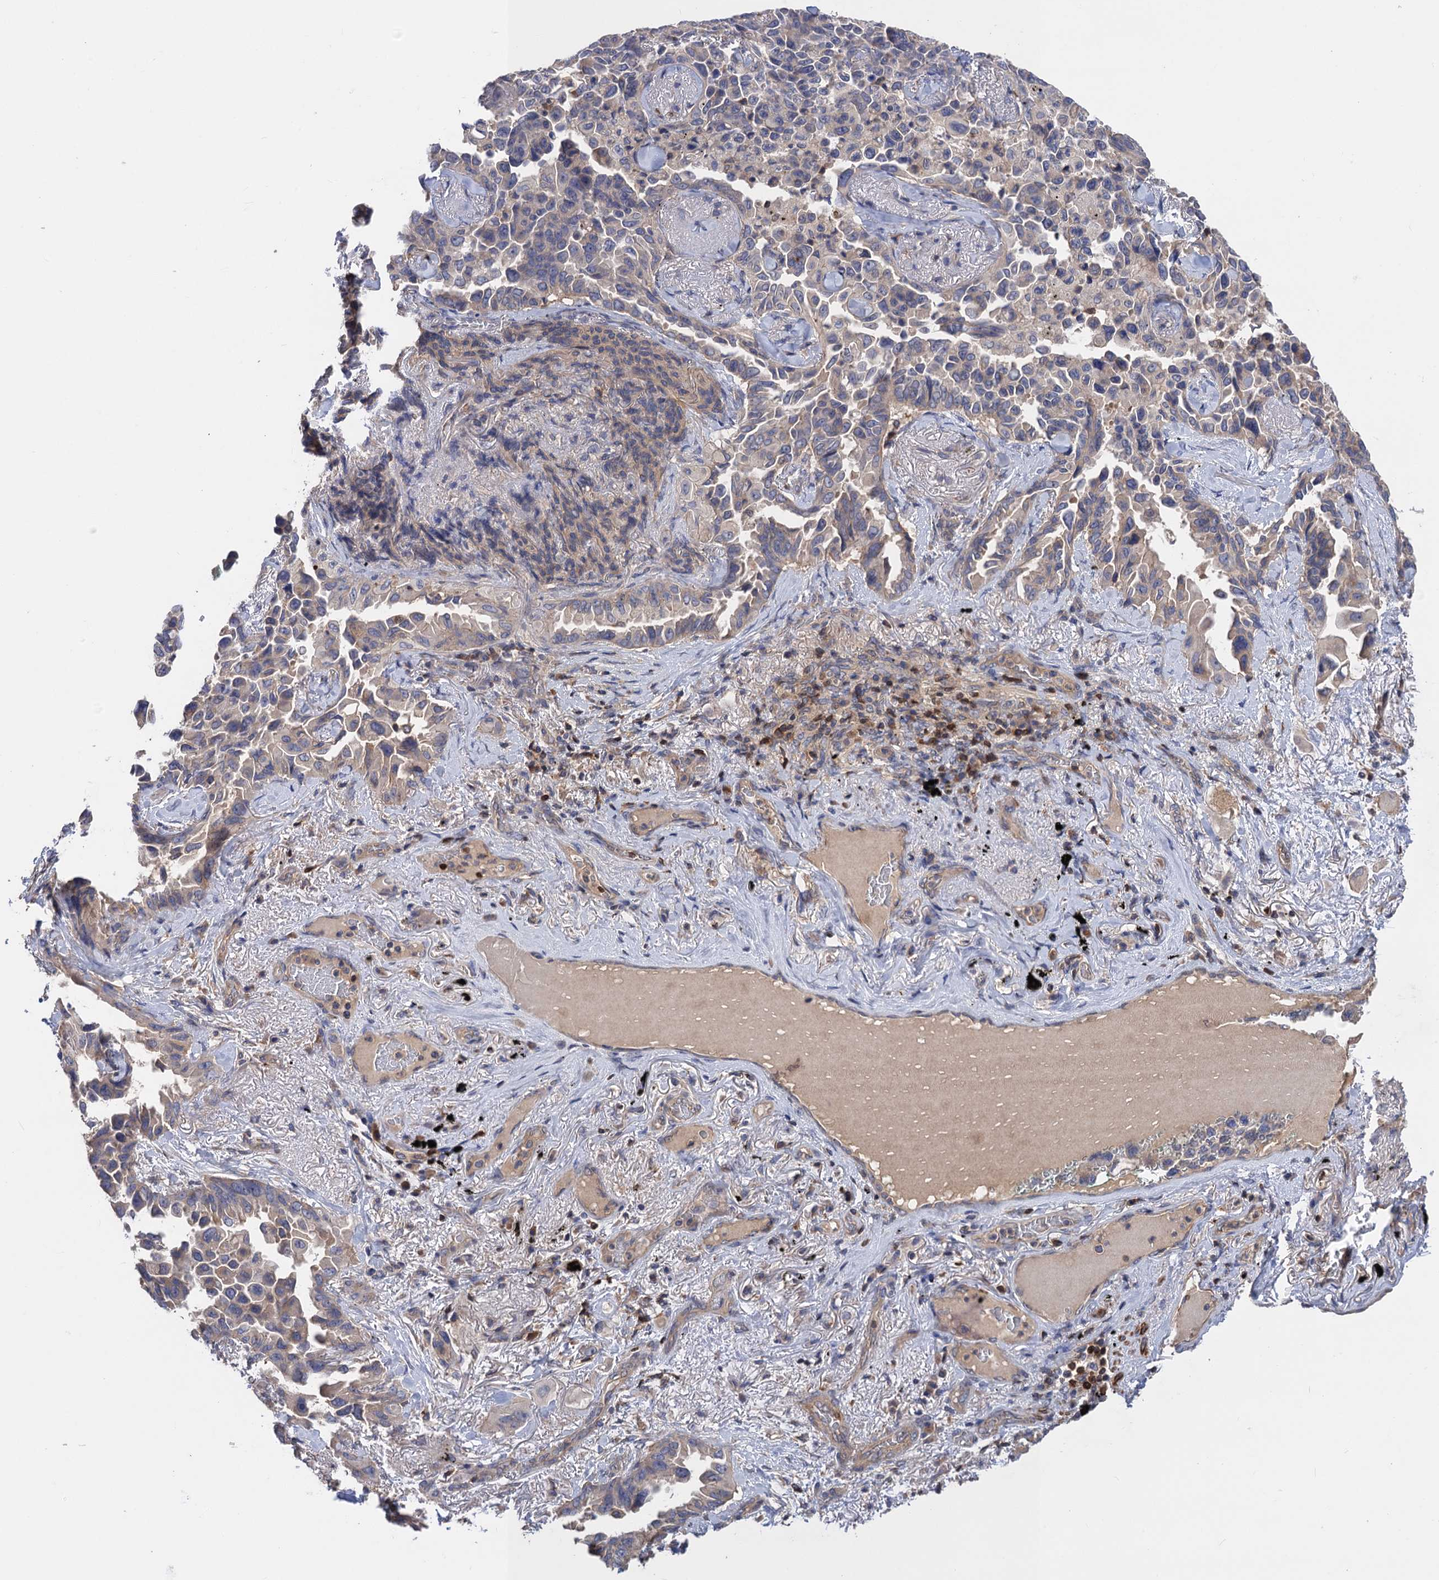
{"staining": {"intensity": "weak", "quantity": "<25%", "location": "cytoplasmic/membranous"}, "tissue": "lung cancer", "cell_type": "Tumor cells", "image_type": "cancer", "snomed": [{"axis": "morphology", "description": "Adenocarcinoma, NOS"}, {"axis": "topography", "description": "Lung"}], "caption": "Tumor cells are negative for brown protein staining in lung adenocarcinoma.", "gene": "DGKA", "patient": {"sex": "female", "age": 67}}